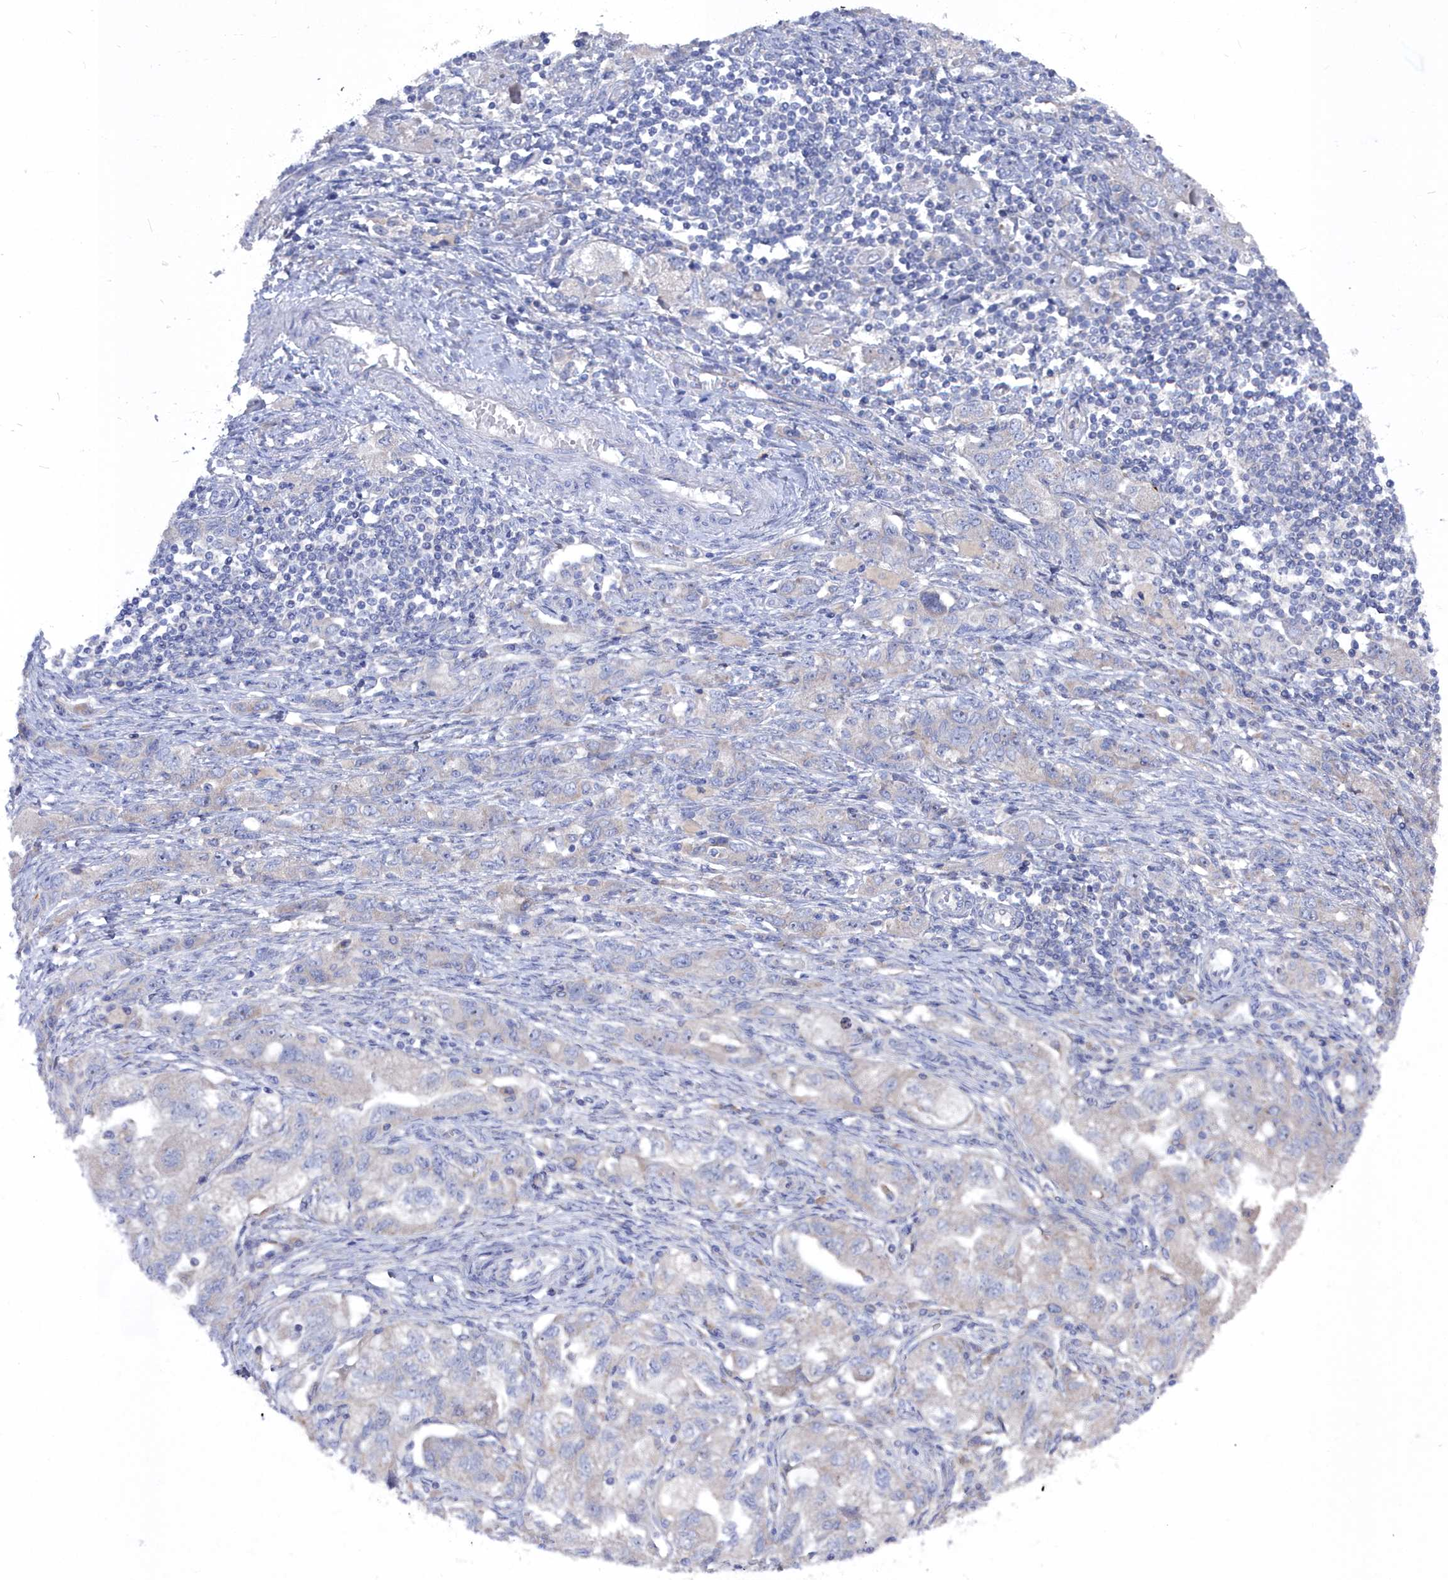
{"staining": {"intensity": "negative", "quantity": "none", "location": "none"}, "tissue": "ovarian cancer", "cell_type": "Tumor cells", "image_type": "cancer", "snomed": [{"axis": "morphology", "description": "Carcinoma, NOS"}, {"axis": "morphology", "description": "Cystadenocarcinoma, serous, NOS"}, {"axis": "topography", "description": "Ovary"}], "caption": "Tumor cells are negative for brown protein staining in ovarian cancer (carcinoma).", "gene": "CCDC149", "patient": {"sex": "female", "age": 69}}